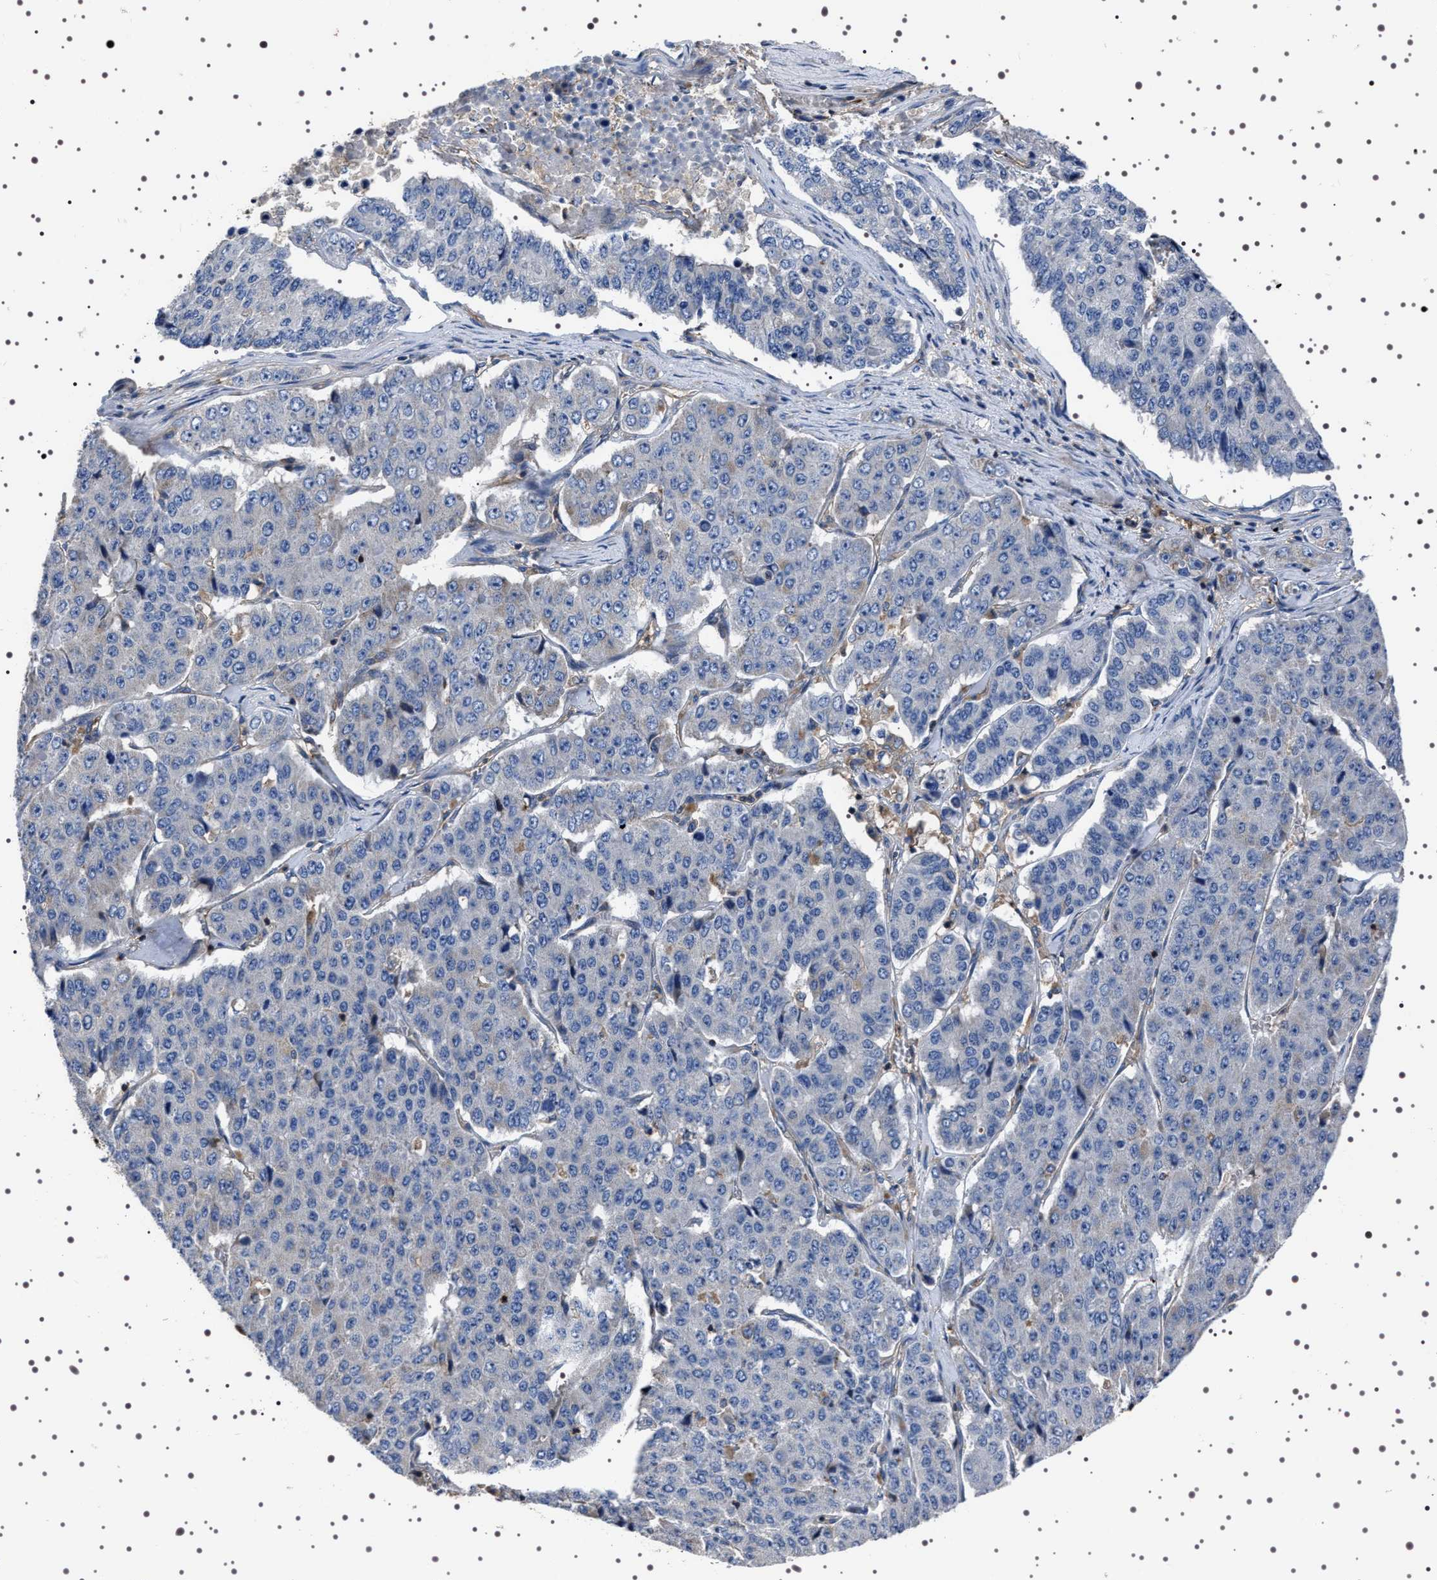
{"staining": {"intensity": "negative", "quantity": "none", "location": "none"}, "tissue": "pancreatic cancer", "cell_type": "Tumor cells", "image_type": "cancer", "snomed": [{"axis": "morphology", "description": "Adenocarcinoma, NOS"}, {"axis": "topography", "description": "Pancreas"}], "caption": "Photomicrograph shows no significant protein staining in tumor cells of pancreatic adenocarcinoma.", "gene": "WDR1", "patient": {"sex": "male", "age": 50}}